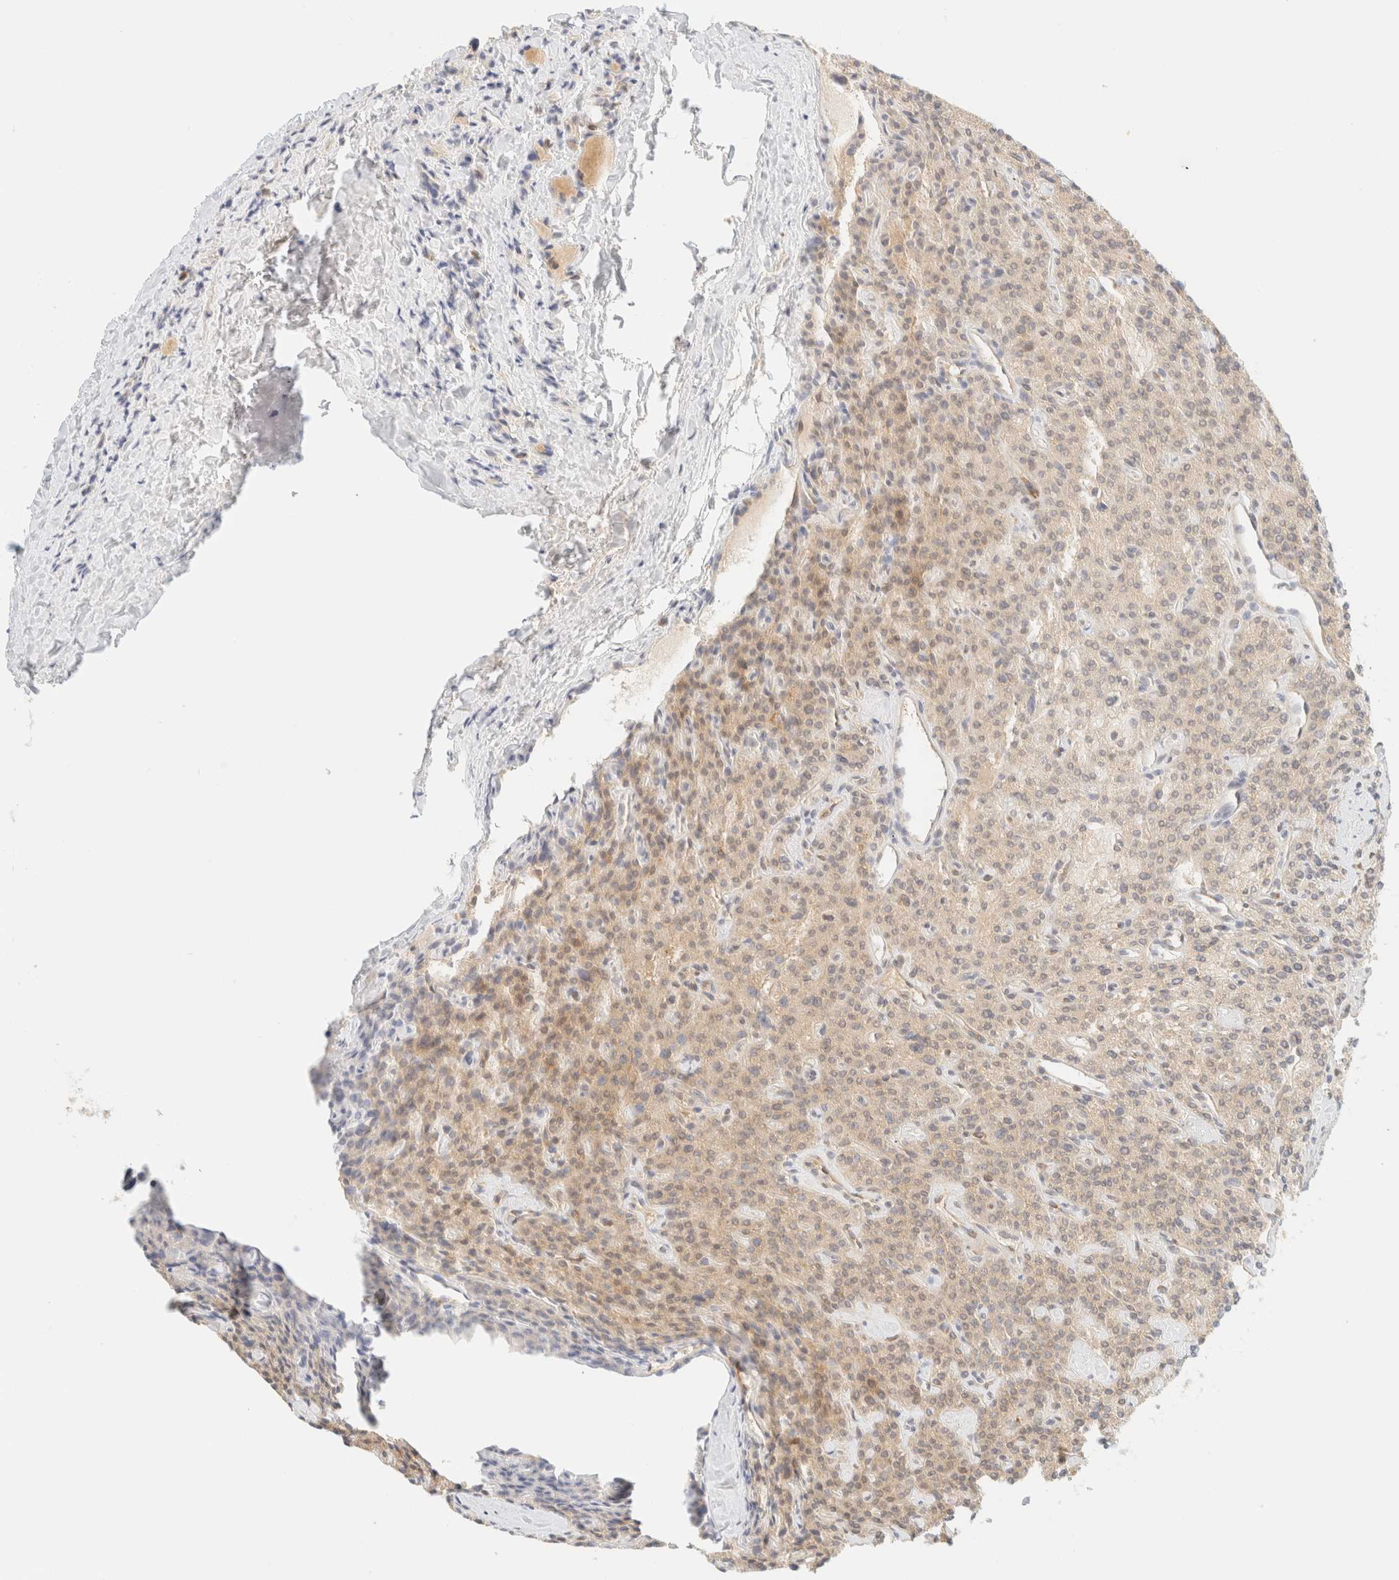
{"staining": {"intensity": "weak", "quantity": ">75%", "location": "cytoplasmic/membranous"}, "tissue": "parathyroid gland", "cell_type": "Glandular cells", "image_type": "normal", "snomed": [{"axis": "morphology", "description": "Normal tissue, NOS"}, {"axis": "topography", "description": "Parathyroid gland"}], "caption": "Glandular cells demonstrate low levels of weak cytoplasmic/membranous expression in about >75% of cells in normal human parathyroid gland. The protein of interest is stained brown, and the nuclei are stained in blue (DAB (3,3'-diaminobenzidine) IHC with brightfield microscopy, high magnification).", "gene": "FHOD1", "patient": {"sex": "male", "age": 46}}